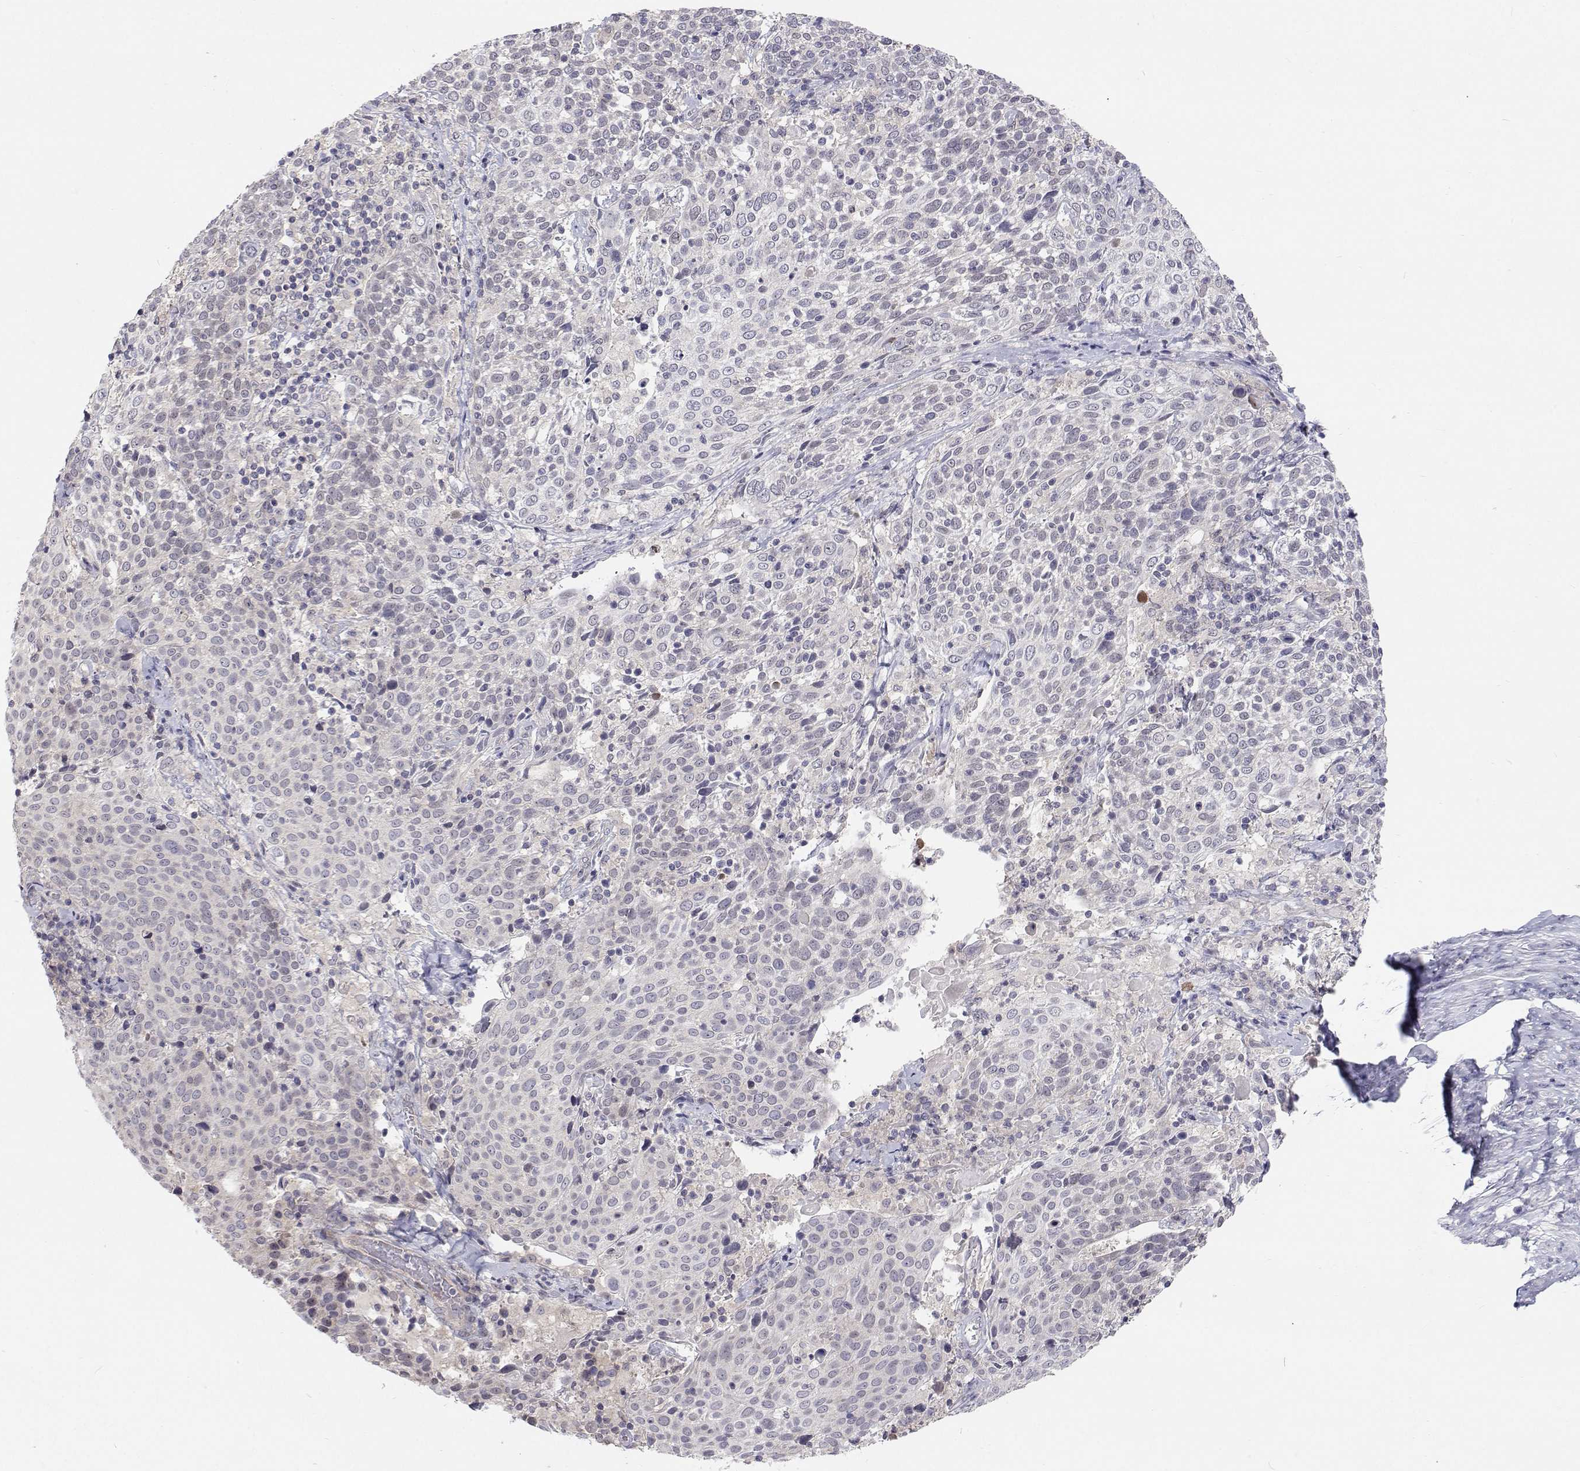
{"staining": {"intensity": "negative", "quantity": "none", "location": "none"}, "tissue": "cervical cancer", "cell_type": "Tumor cells", "image_type": "cancer", "snomed": [{"axis": "morphology", "description": "Squamous cell carcinoma, NOS"}, {"axis": "topography", "description": "Cervix"}], "caption": "High power microscopy histopathology image of an IHC histopathology image of cervical cancer (squamous cell carcinoma), revealing no significant positivity in tumor cells.", "gene": "MYPN", "patient": {"sex": "female", "age": 61}}